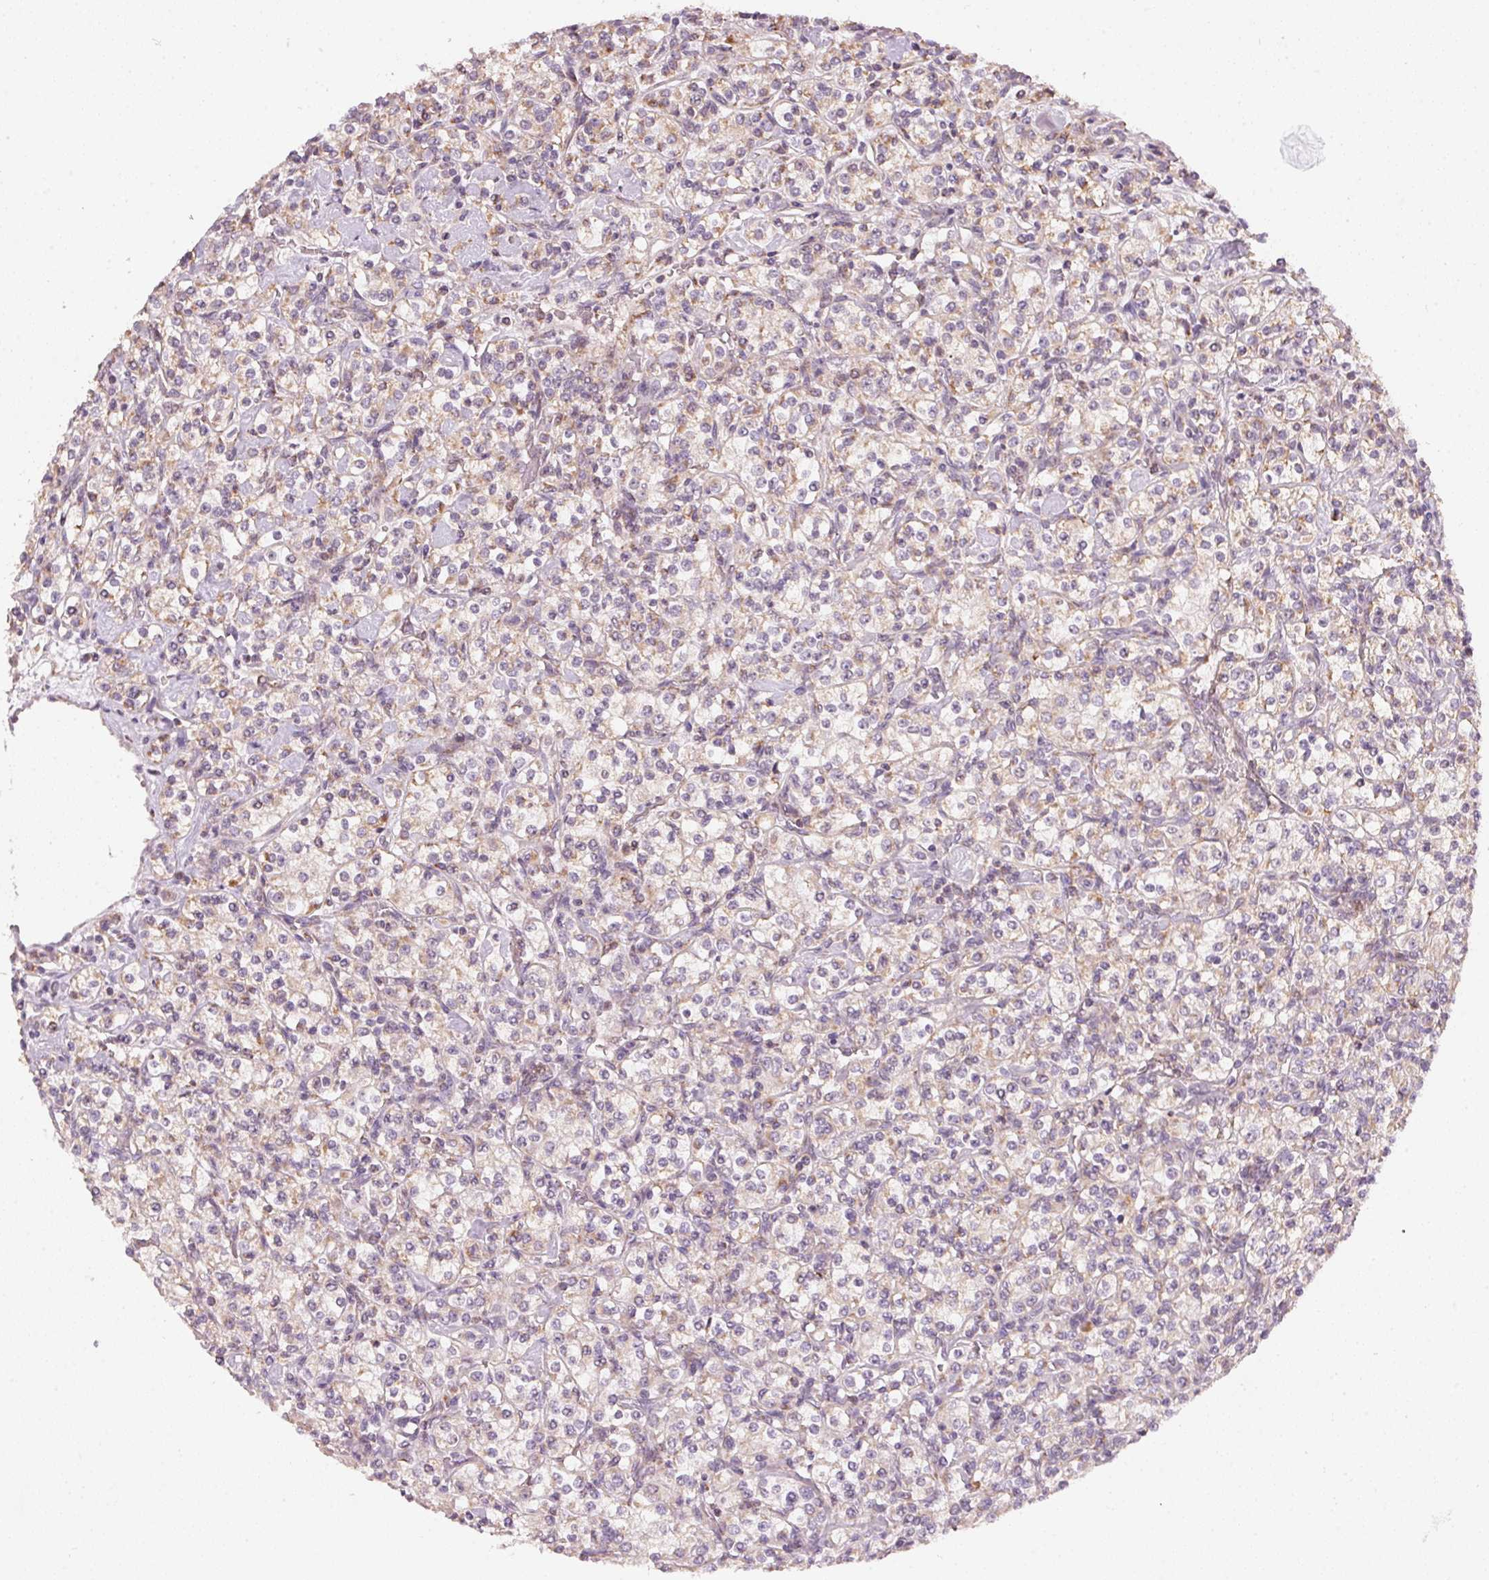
{"staining": {"intensity": "weak", "quantity": "25%-75%", "location": "cytoplasmic/membranous"}, "tissue": "renal cancer", "cell_type": "Tumor cells", "image_type": "cancer", "snomed": [{"axis": "morphology", "description": "Adenocarcinoma, NOS"}, {"axis": "topography", "description": "Kidney"}], "caption": "IHC photomicrograph of human renal adenocarcinoma stained for a protein (brown), which displays low levels of weak cytoplasmic/membranous staining in about 25%-75% of tumor cells.", "gene": "COQ7", "patient": {"sex": "male", "age": 77}}